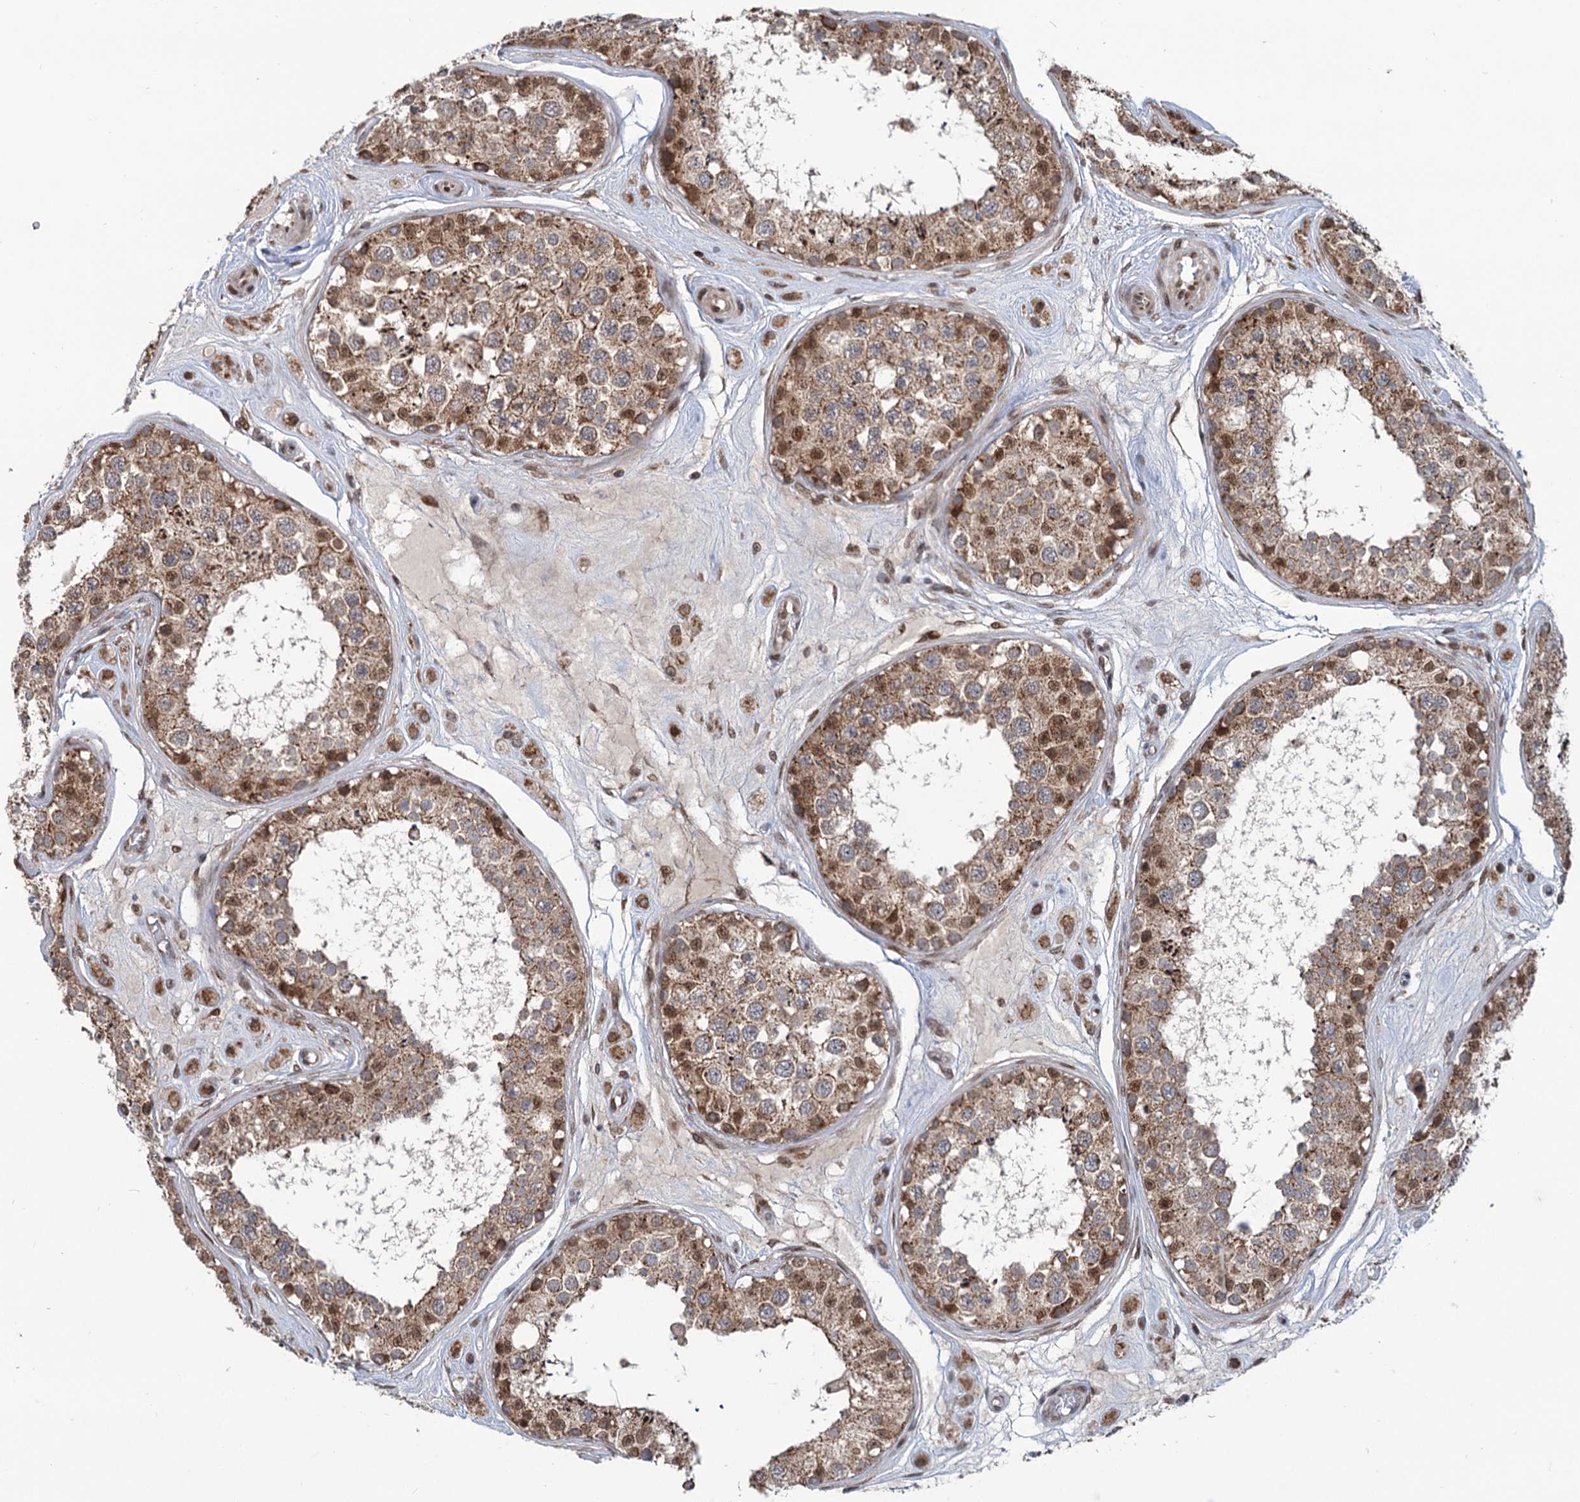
{"staining": {"intensity": "moderate", "quantity": ">75%", "location": "cytoplasmic/membranous,nuclear"}, "tissue": "testis", "cell_type": "Cells in seminiferous ducts", "image_type": "normal", "snomed": [{"axis": "morphology", "description": "Normal tissue, NOS"}, {"axis": "topography", "description": "Testis"}], "caption": "This histopathology image displays immunohistochemistry staining of benign testis, with medium moderate cytoplasmic/membranous,nuclear staining in about >75% of cells in seminiferous ducts.", "gene": "PHC3", "patient": {"sex": "male", "age": 25}}